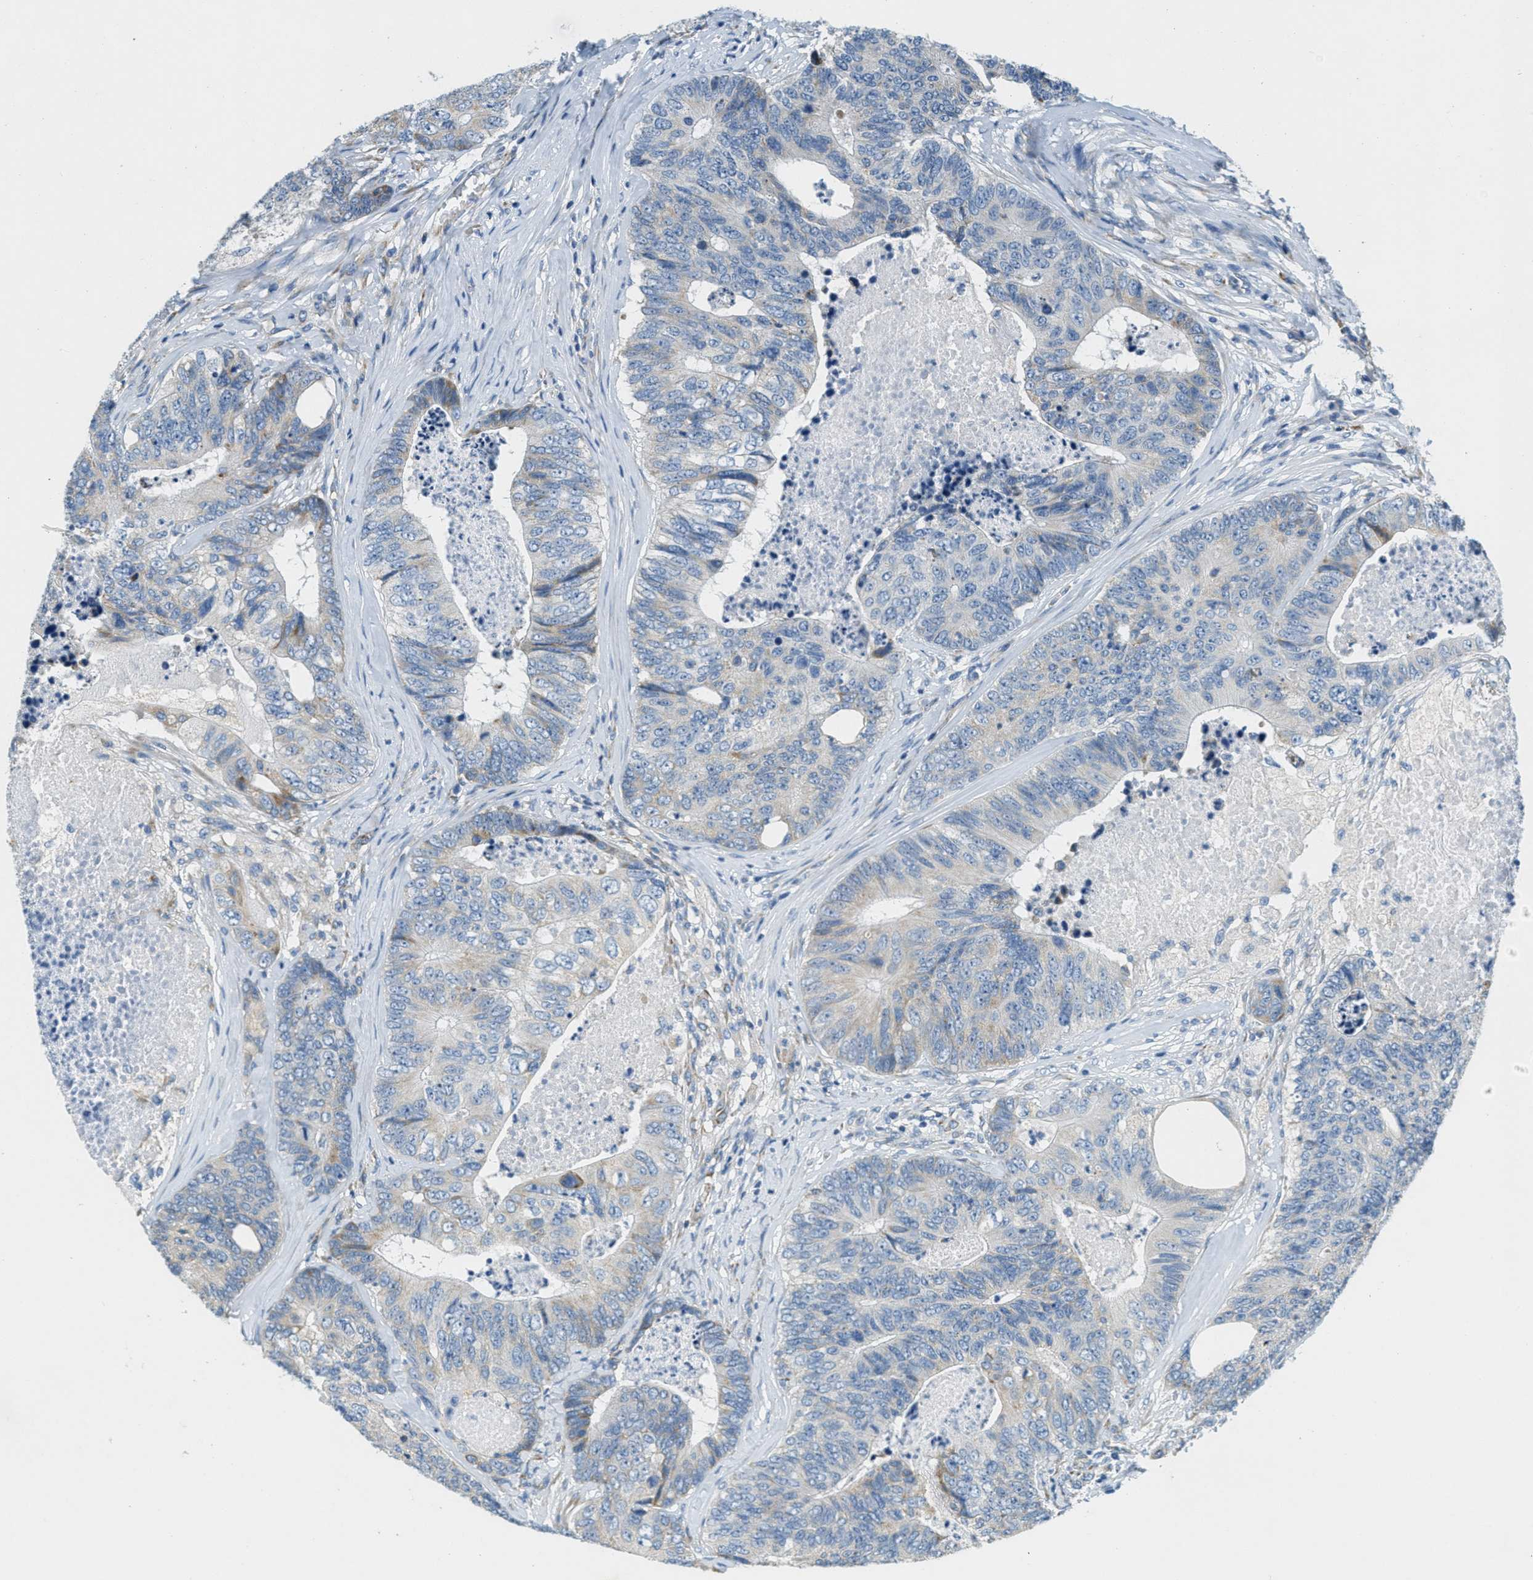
{"staining": {"intensity": "weak", "quantity": "<25%", "location": "cytoplasmic/membranous"}, "tissue": "colorectal cancer", "cell_type": "Tumor cells", "image_type": "cancer", "snomed": [{"axis": "morphology", "description": "Adenocarcinoma, NOS"}, {"axis": "topography", "description": "Colon"}], "caption": "This image is of adenocarcinoma (colorectal) stained with immunohistochemistry (IHC) to label a protein in brown with the nuclei are counter-stained blue. There is no positivity in tumor cells.", "gene": "CA4", "patient": {"sex": "female", "age": 67}}